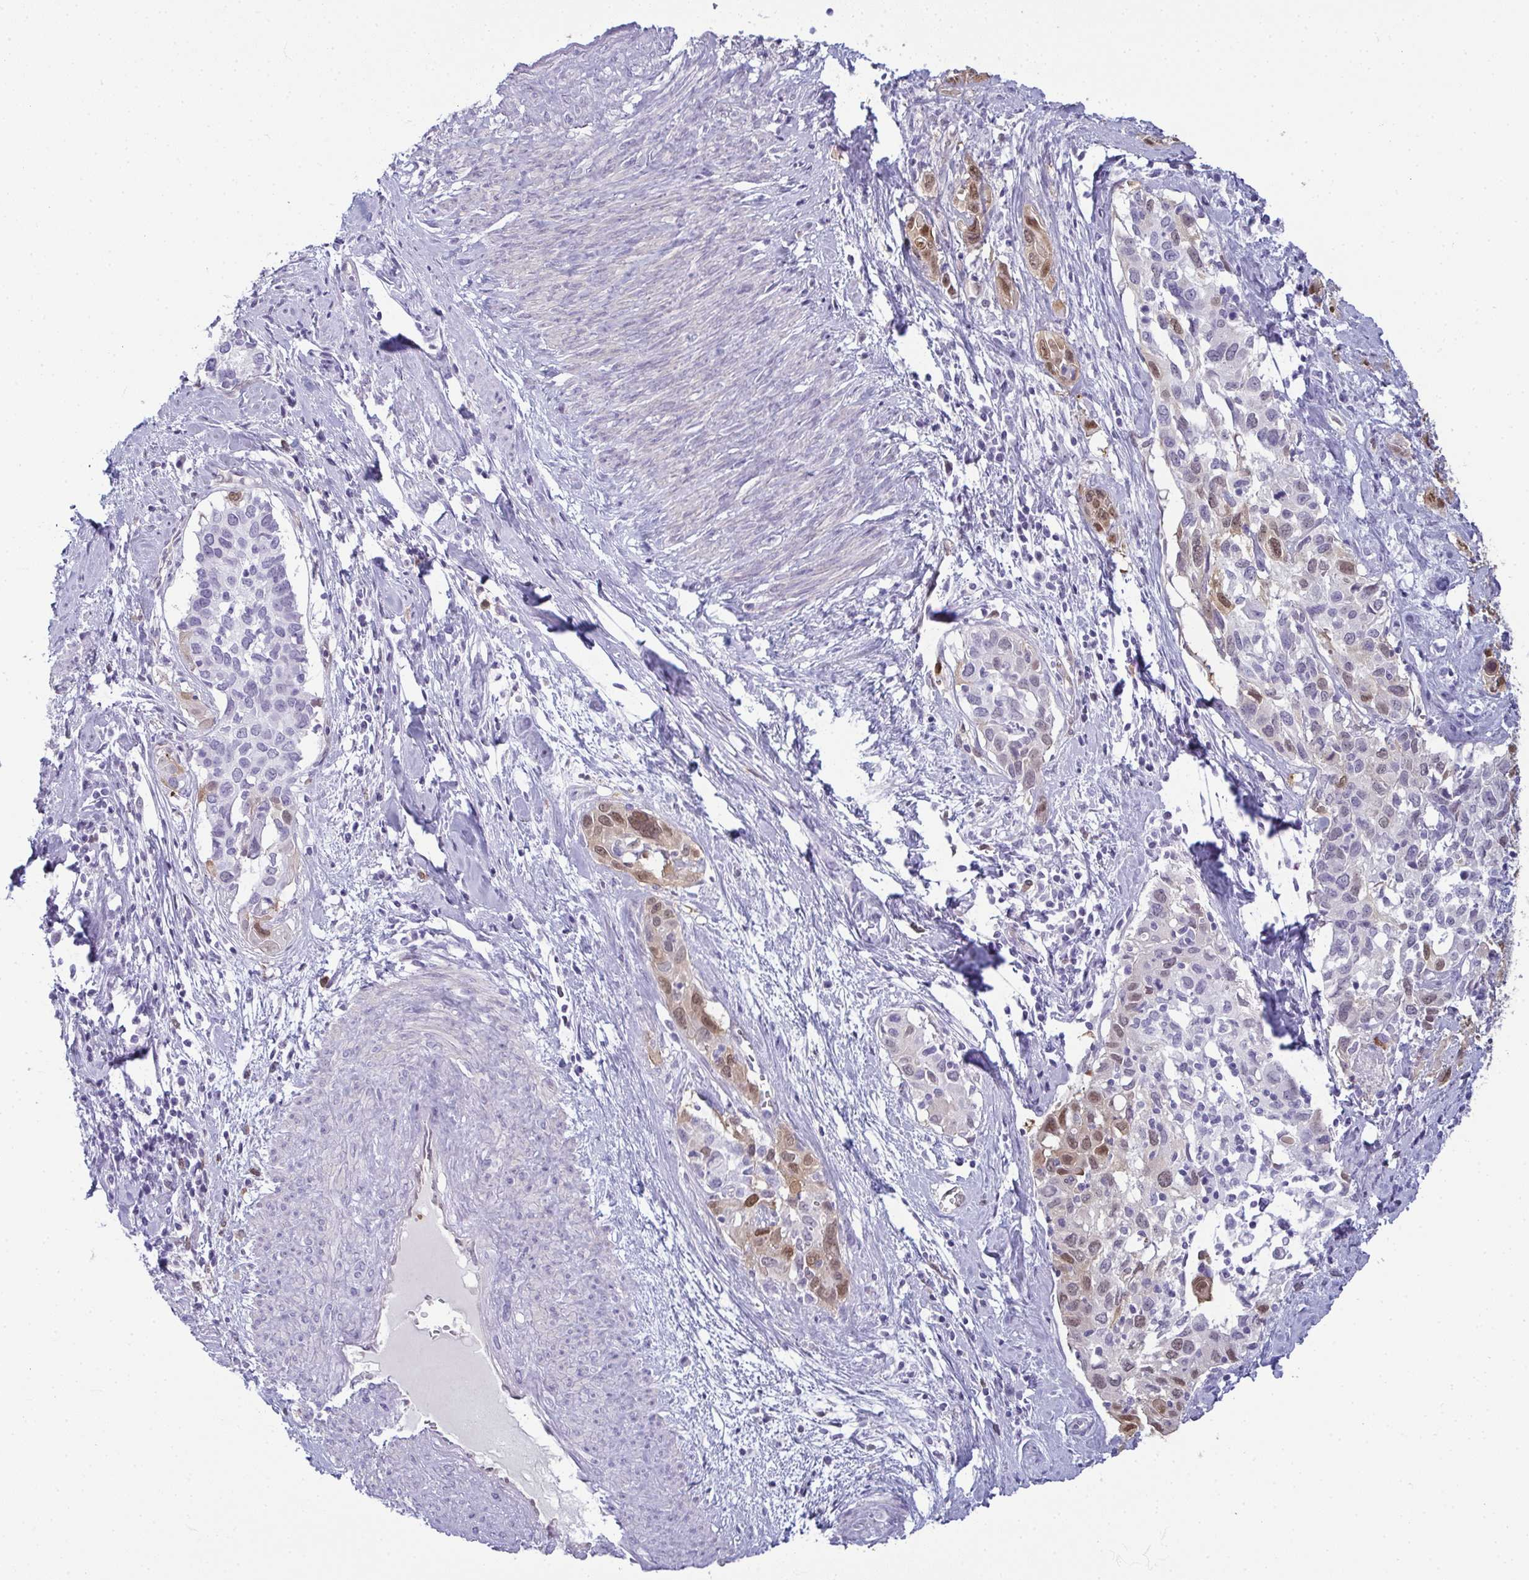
{"staining": {"intensity": "weak", "quantity": "25%-75%", "location": "nuclear"}, "tissue": "cervical cancer", "cell_type": "Tumor cells", "image_type": "cancer", "snomed": [{"axis": "morphology", "description": "Squamous cell carcinoma, NOS"}, {"axis": "topography", "description": "Cervix"}], "caption": "A high-resolution histopathology image shows immunohistochemistry (IHC) staining of cervical squamous cell carcinoma, which displays weak nuclear staining in approximately 25%-75% of tumor cells.", "gene": "CDA", "patient": {"sex": "female", "age": 51}}